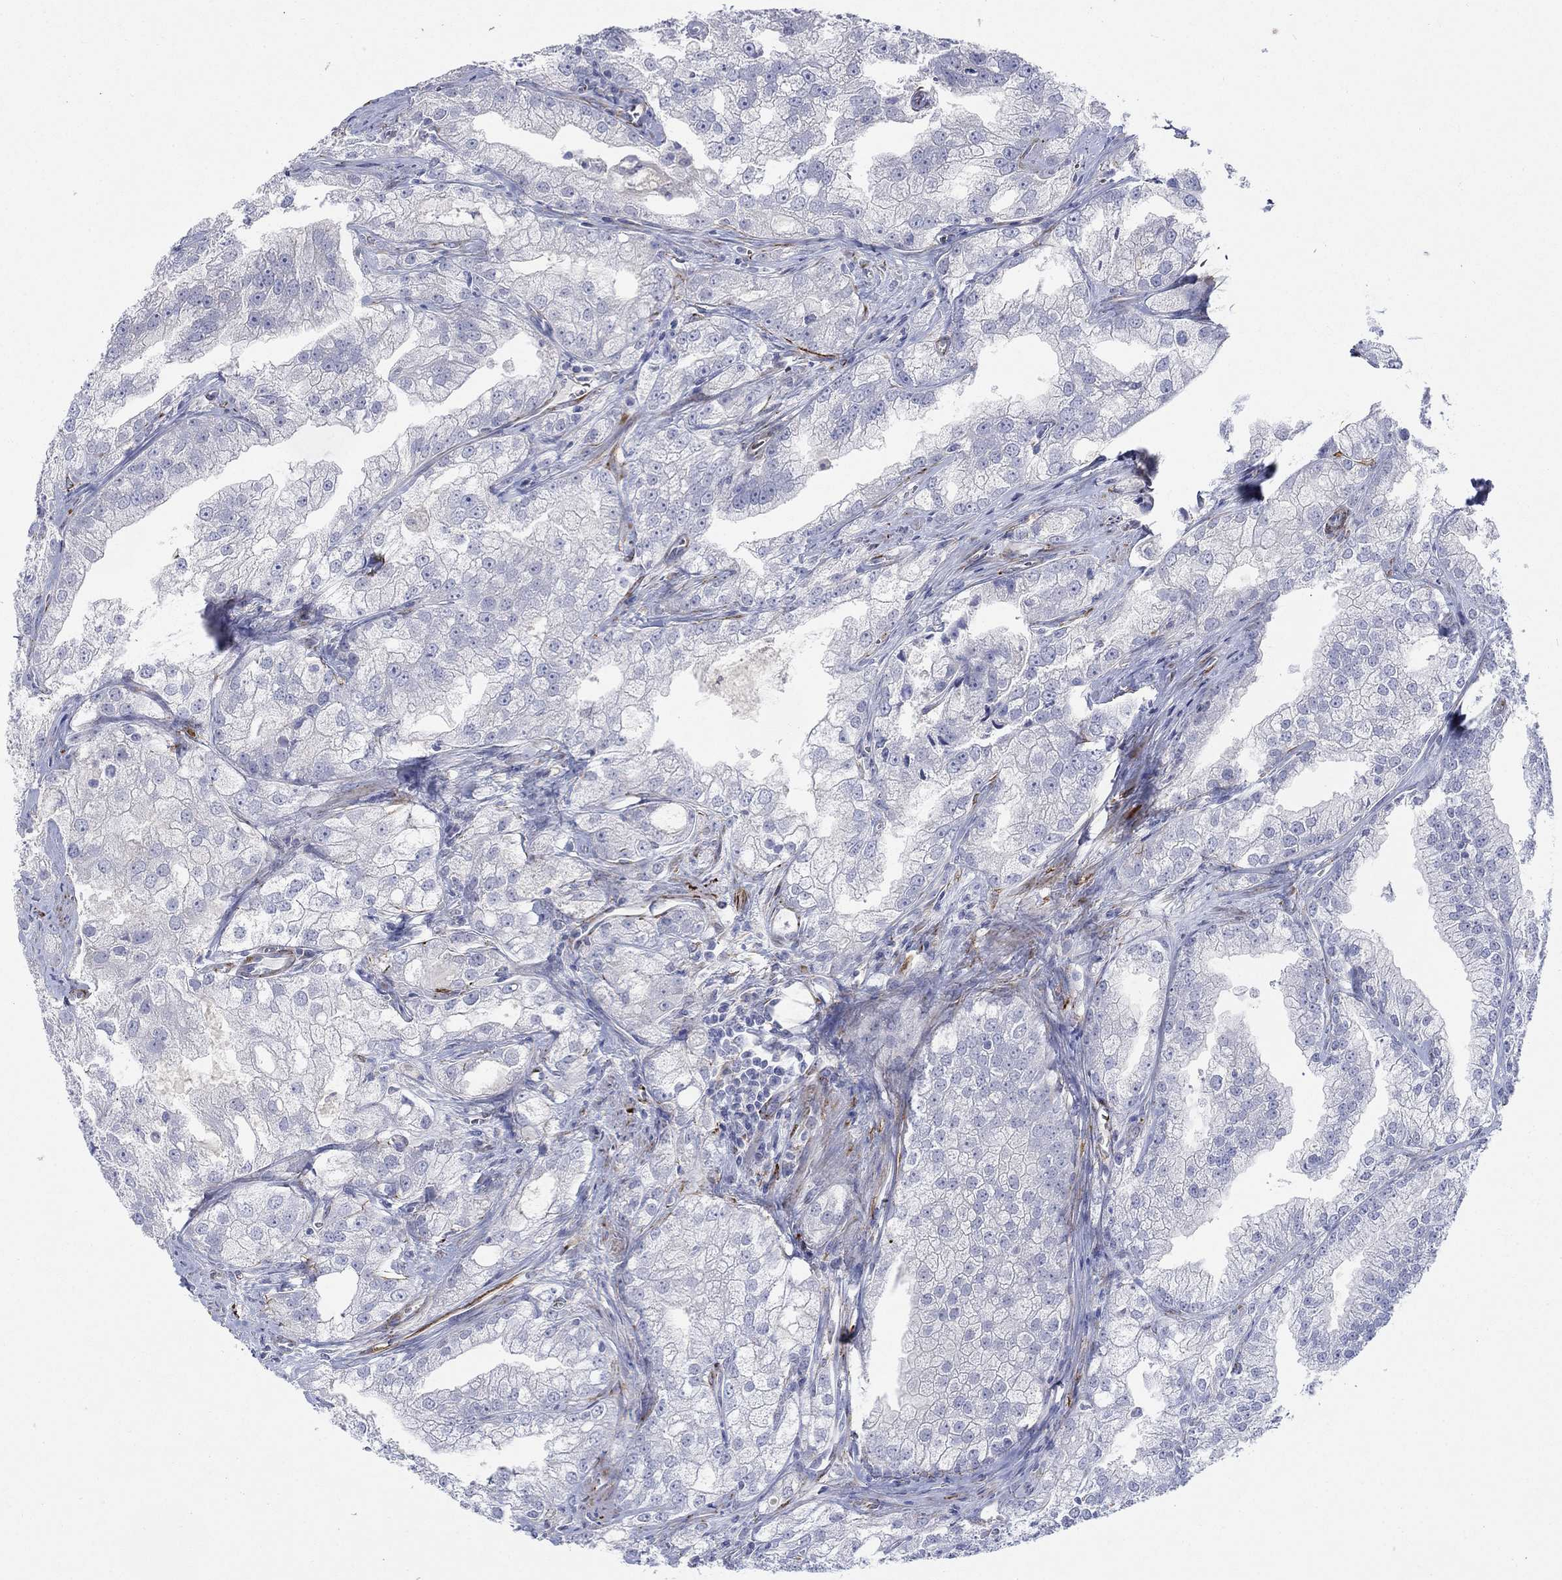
{"staining": {"intensity": "negative", "quantity": "none", "location": "none"}, "tissue": "prostate cancer", "cell_type": "Tumor cells", "image_type": "cancer", "snomed": [{"axis": "morphology", "description": "Adenocarcinoma, NOS"}, {"axis": "topography", "description": "Prostate"}], "caption": "Tumor cells show no significant positivity in prostate cancer. Nuclei are stained in blue.", "gene": "PTPRZ1", "patient": {"sex": "male", "age": 70}}